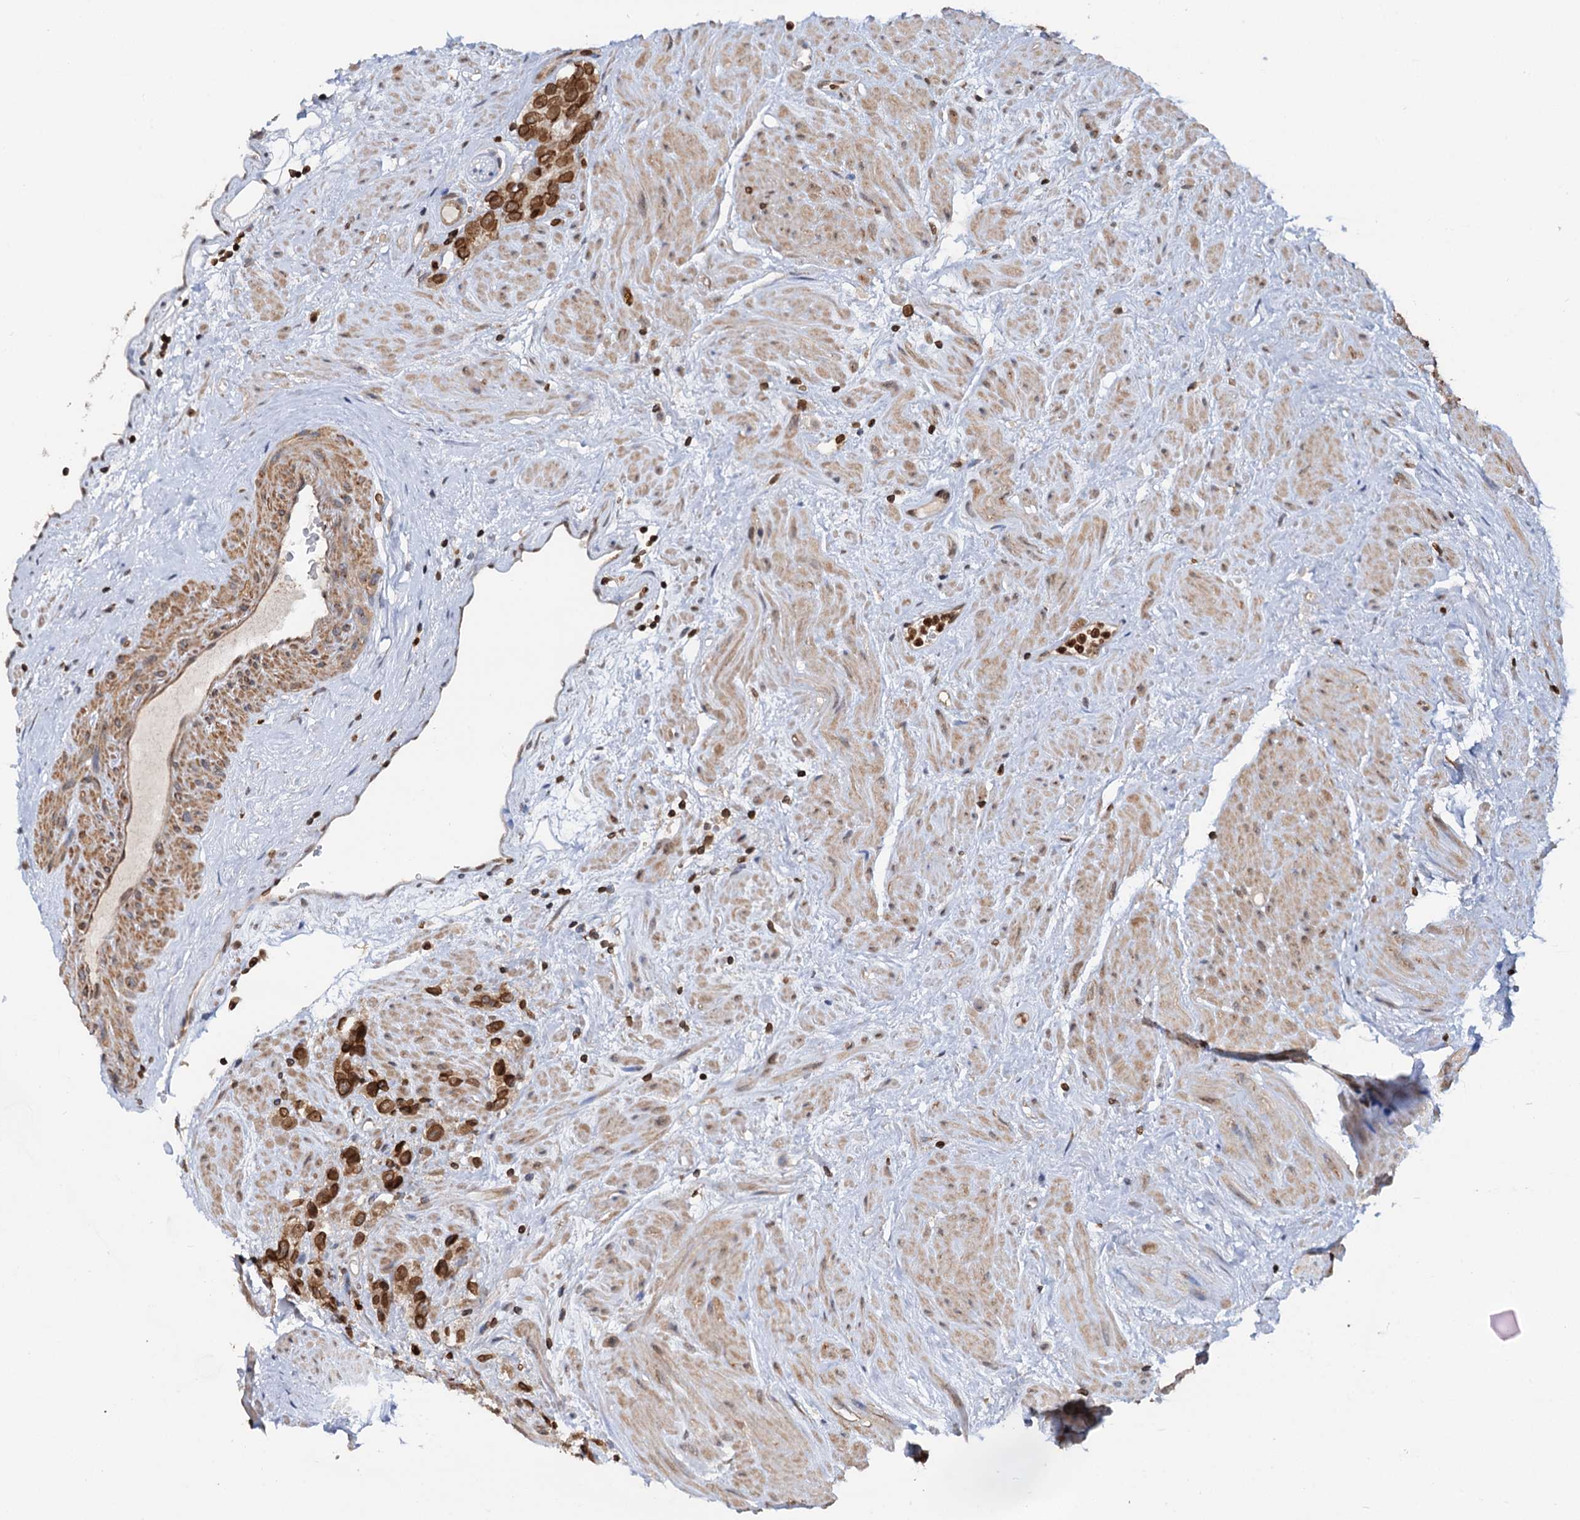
{"staining": {"intensity": "strong", "quantity": ">75%", "location": "cytoplasmic/membranous,nuclear"}, "tissue": "prostate cancer", "cell_type": "Tumor cells", "image_type": "cancer", "snomed": [{"axis": "morphology", "description": "Adenocarcinoma, NOS"}, {"axis": "topography", "description": "Prostate"}], "caption": "This is a photomicrograph of immunohistochemistry staining of adenocarcinoma (prostate), which shows strong positivity in the cytoplasmic/membranous and nuclear of tumor cells.", "gene": "ZC3H13", "patient": {"sex": "male", "age": 79}}